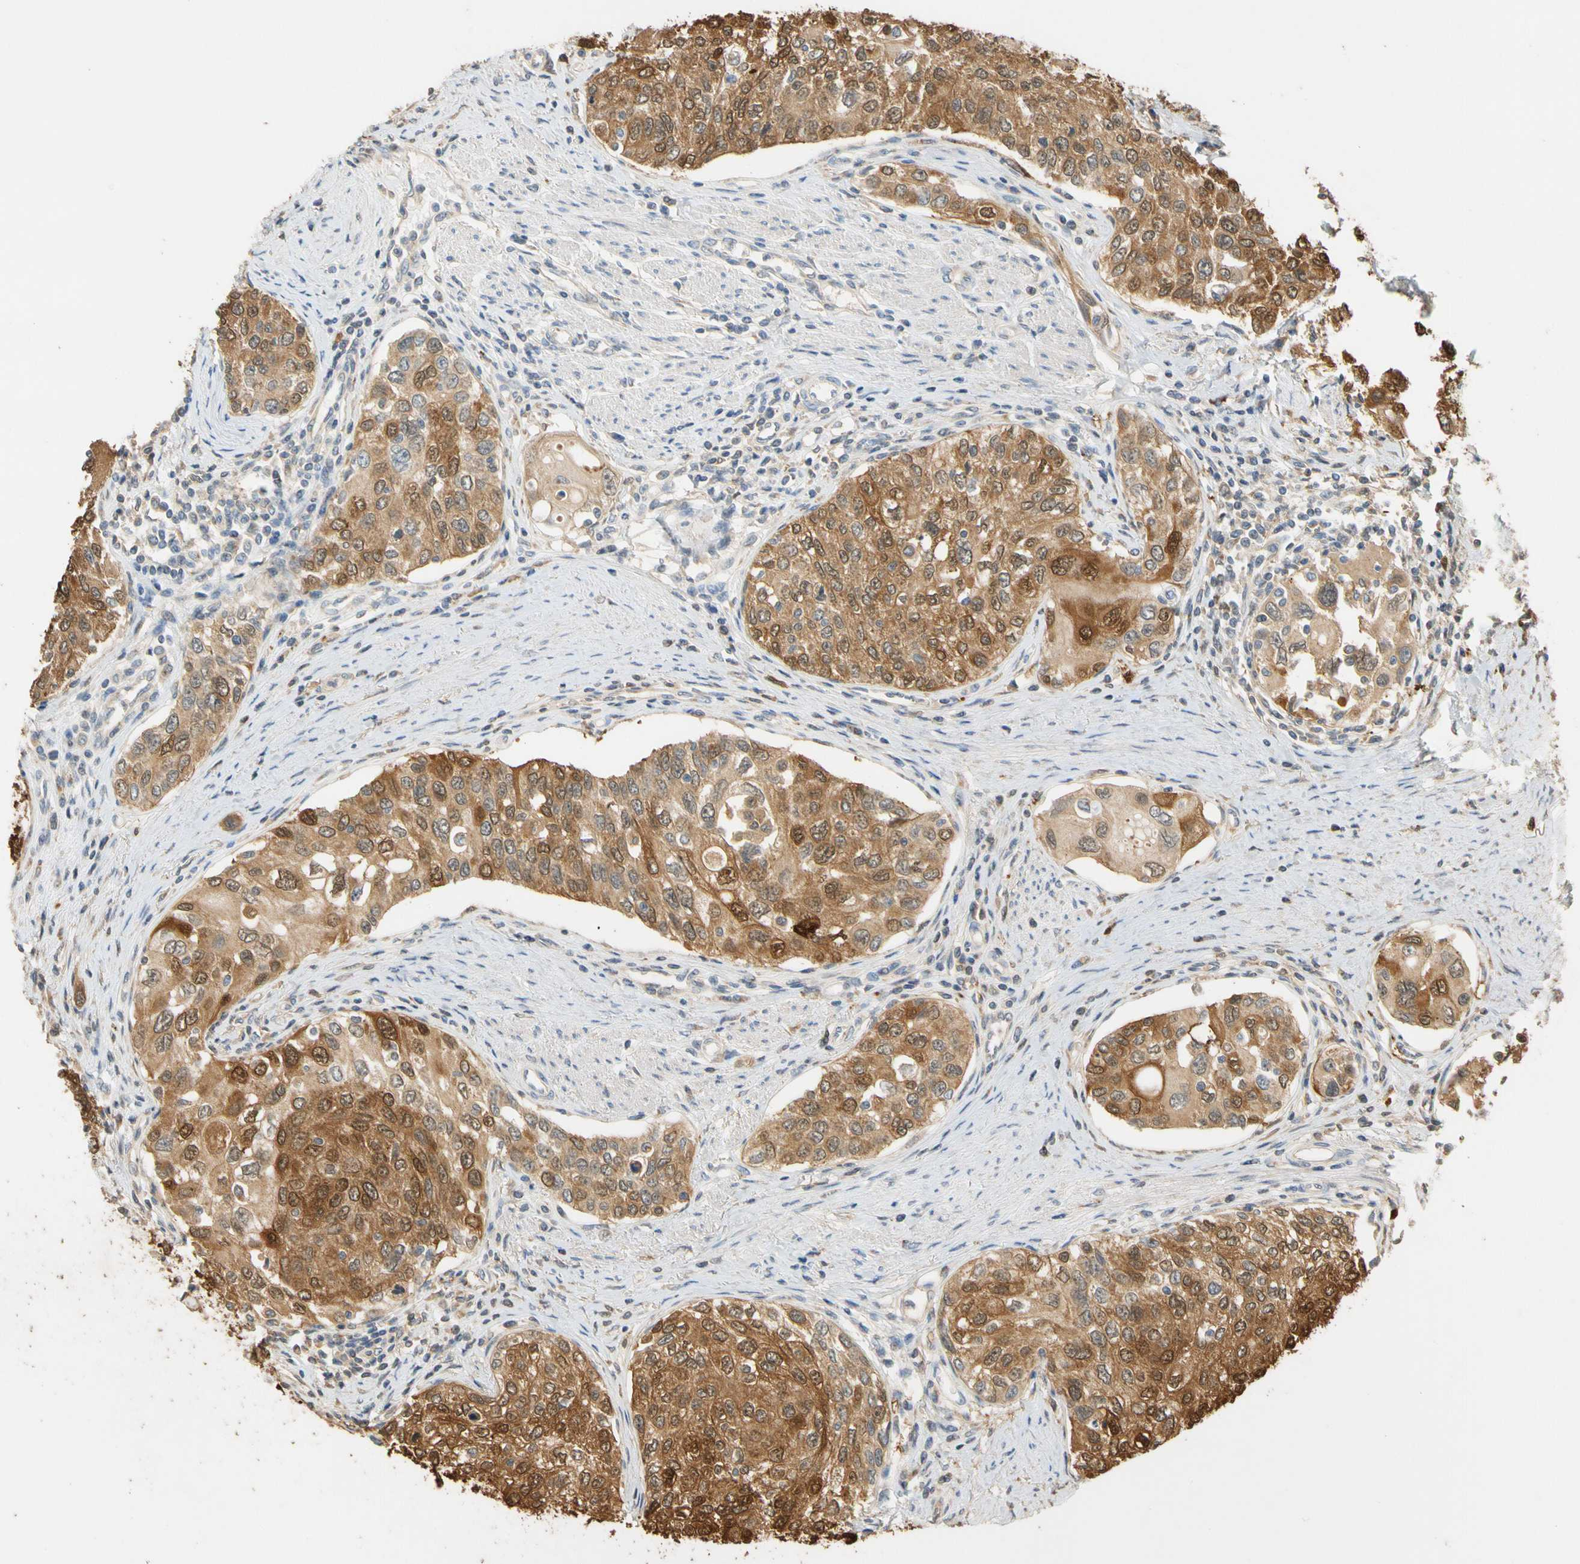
{"staining": {"intensity": "moderate", "quantity": ">75%", "location": "cytoplasmic/membranous"}, "tissue": "urothelial cancer", "cell_type": "Tumor cells", "image_type": "cancer", "snomed": [{"axis": "morphology", "description": "Urothelial carcinoma, High grade"}, {"axis": "topography", "description": "Urinary bladder"}], "caption": "High-power microscopy captured an immunohistochemistry image of urothelial cancer, revealing moderate cytoplasmic/membranous positivity in approximately >75% of tumor cells.", "gene": "GPSM2", "patient": {"sex": "female", "age": 56}}